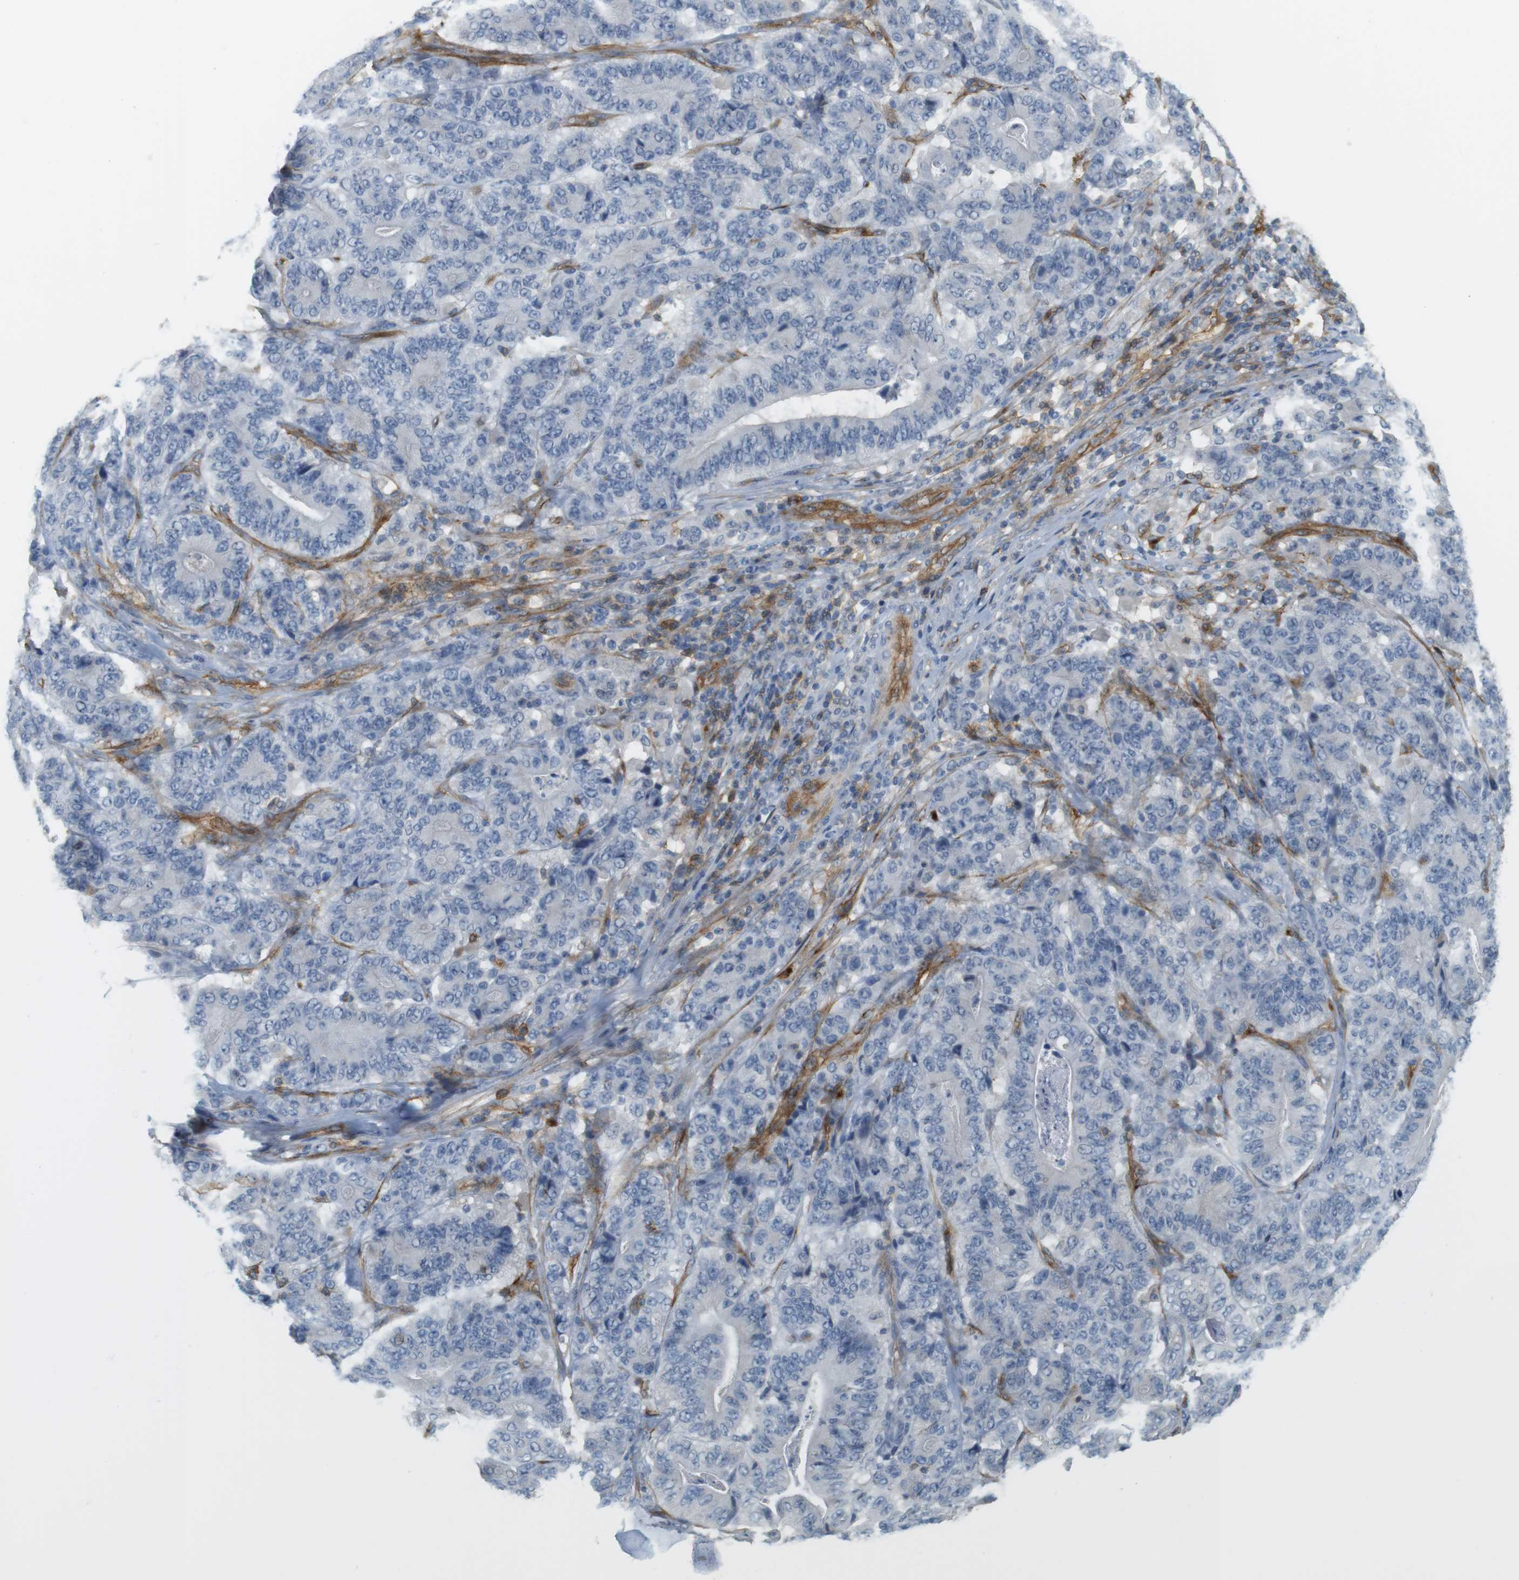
{"staining": {"intensity": "negative", "quantity": "none", "location": "none"}, "tissue": "stomach cancer", "cell_type": "Tumor cells", "image_type": "cancer", "snomed": [{"axis": "morphology", "description": "Adenocarcinoma, NOS"}, {"axis": "topography", "description": "Stomach"}], "caption": "IHC photomicrograph of human stomach cancer (adenocarcinoma) stained for a protein (brown), which reveals no expression in tumor cells.", "gene": "F2R", "patient": {"sex": "female", "age": 73}}